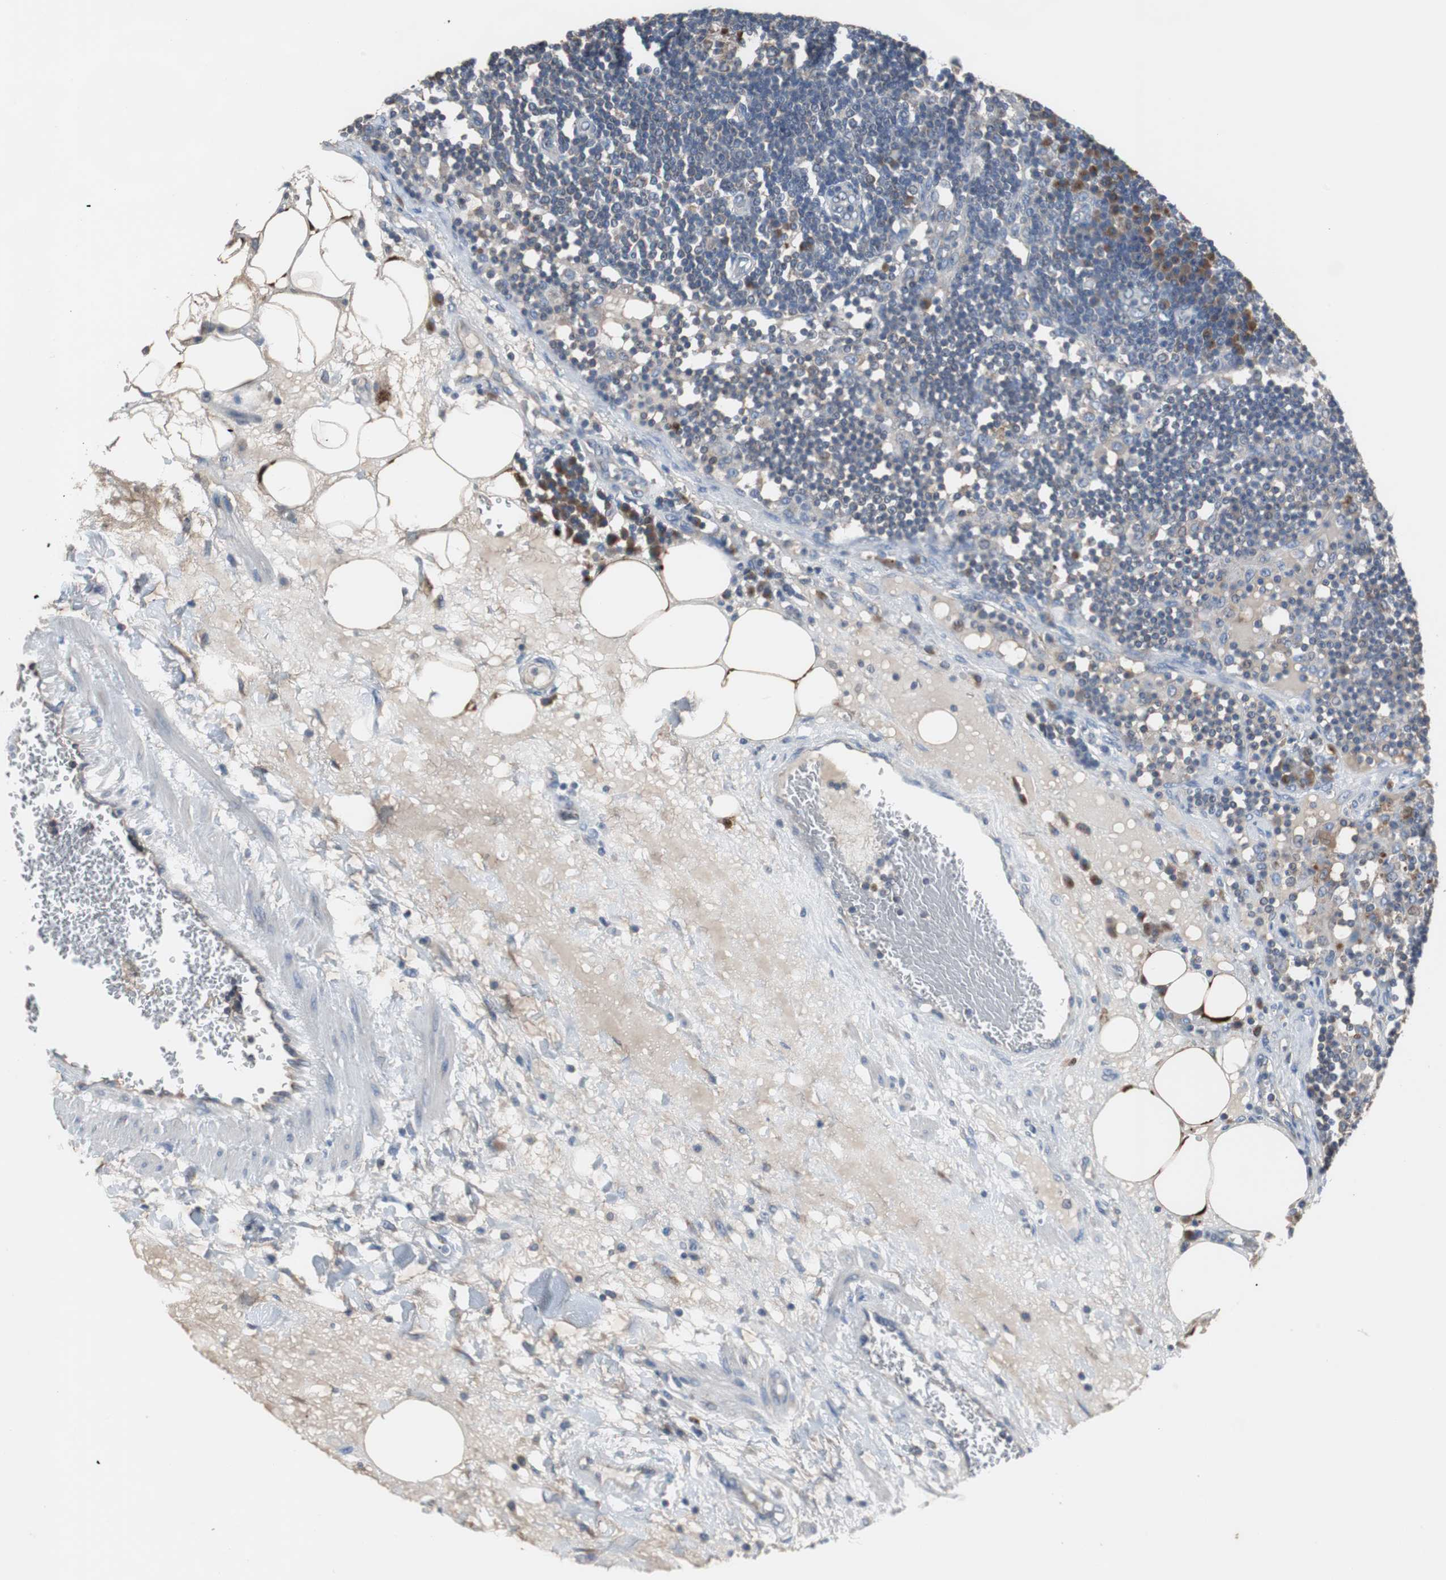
{"staining": {"intensity": "weak", "quantity": "25%-75%", "location": "cytoplasmic/membranous"}, "tissue": "lymph node", "cell_type": "Germinal center cells", "image_type": "normal", "snomed": [{"axis": "morphology", "description": "Normal tissue, NOS"}, {"axis": "morphology", "description": "Squamous cell carcinoma, metastatic, NOS"}, {"axis": "topography", "description": "Lymph node"}], "caption": "Normal lymph node shows weak cytoplasmic/membranous expression in approximately 25%-75% of germinal center cells, visualized by immunohistochemistry. (IHC, brightfield microscopy, high magnification).", "gene": "CALB2", "patient": {"sex": "female", "age": 53}}